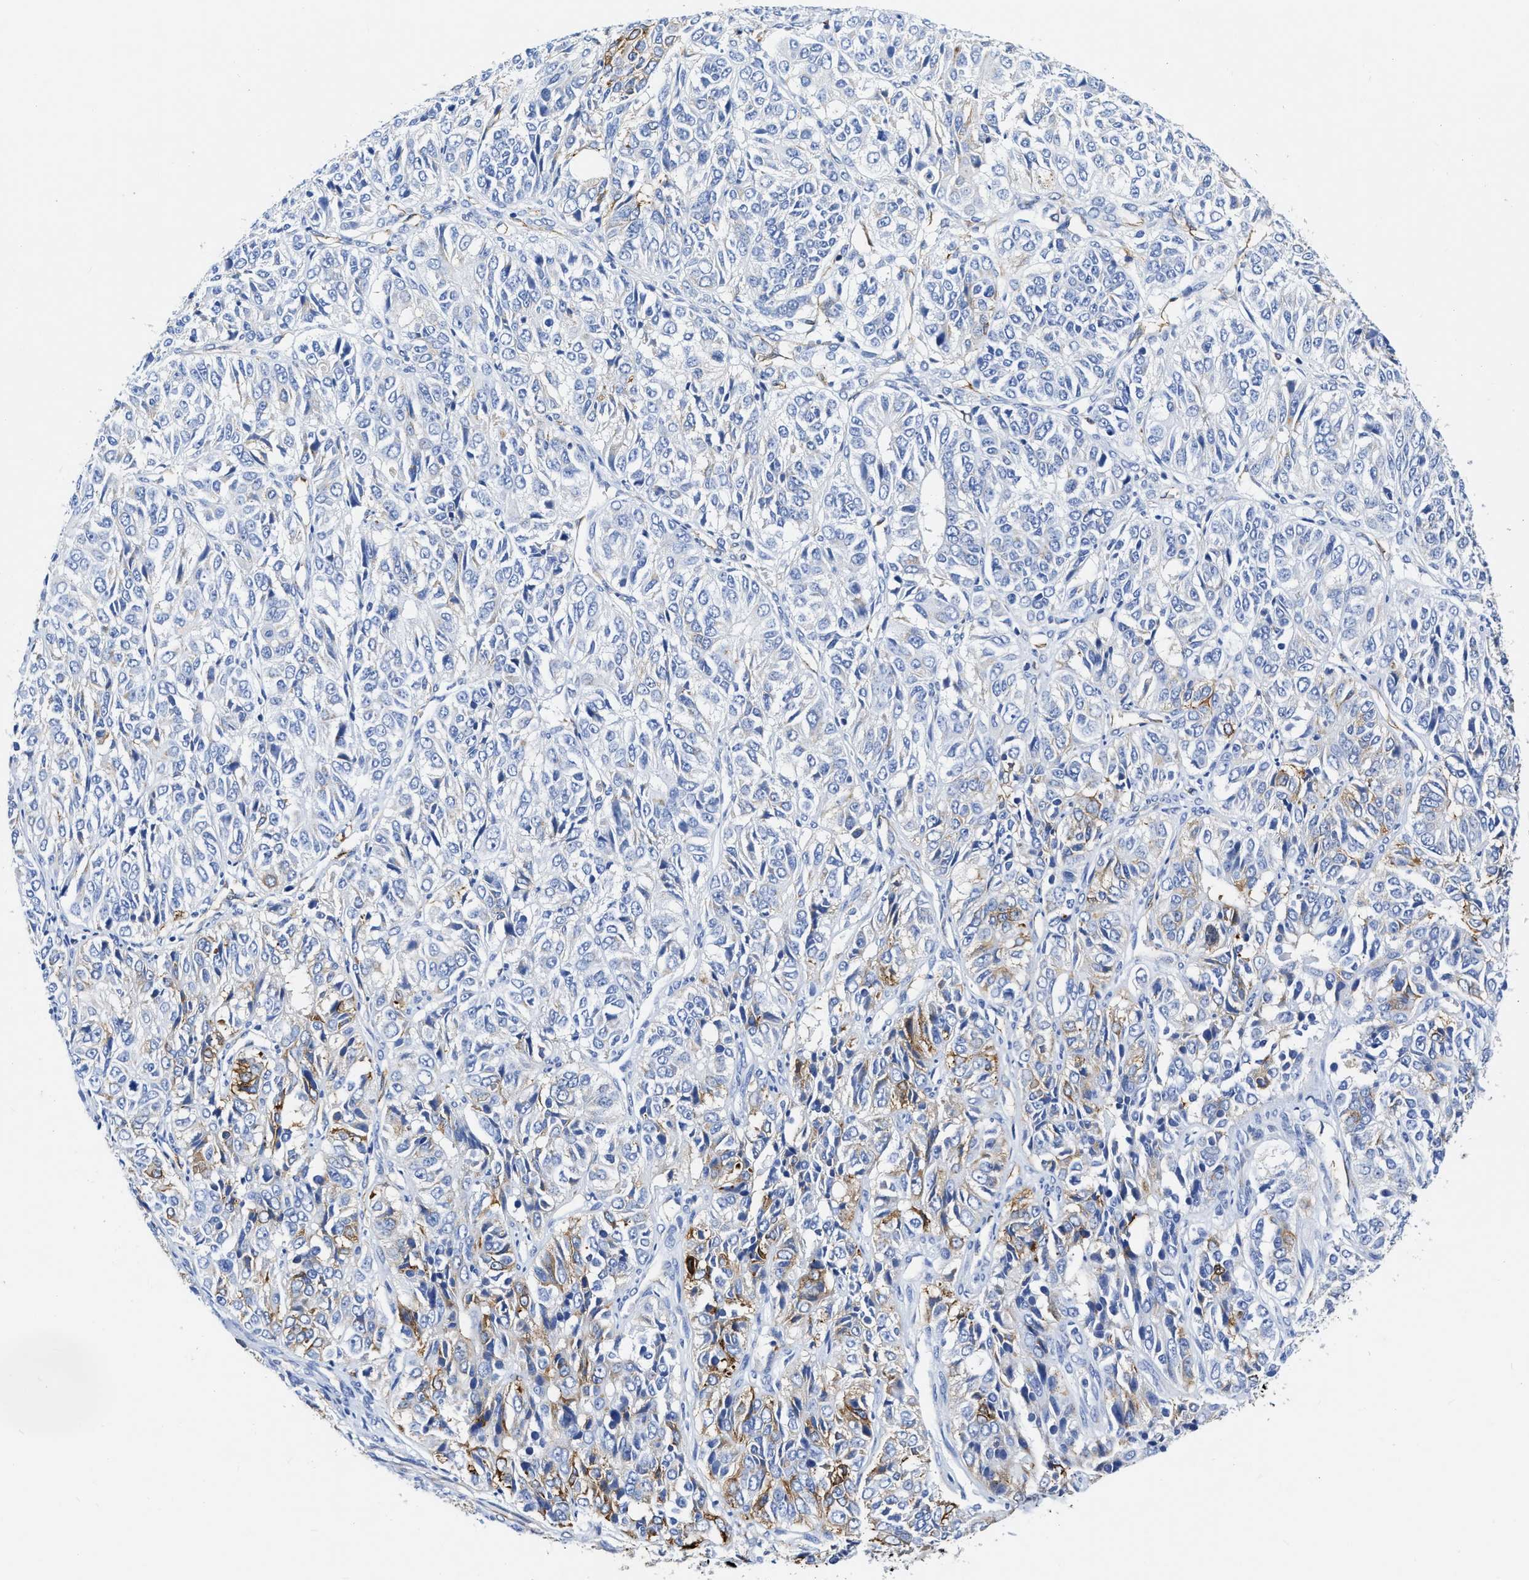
{"staining": {"intensity": "moderate", "quantity": "<25%", "location": "cytoplasmic/membranous"}, "tissue": "ovarian cancer", "cell_type": "Tumor cells", "image_type": "cancer", "snomed": [{"axis": "morphology", "description": "Carcinoma, endometroid"}, {"axis": "topography", "description": "Ovary"}], "caption": "A histopathology image of human ovarian cancer (endometroid carcinoma) stained for a protein displays moderate cytoplasmic/membranous brown staining in tumor cells.", "gene": "TVP23B", "patient": {"sex": "female", "age": 51}}